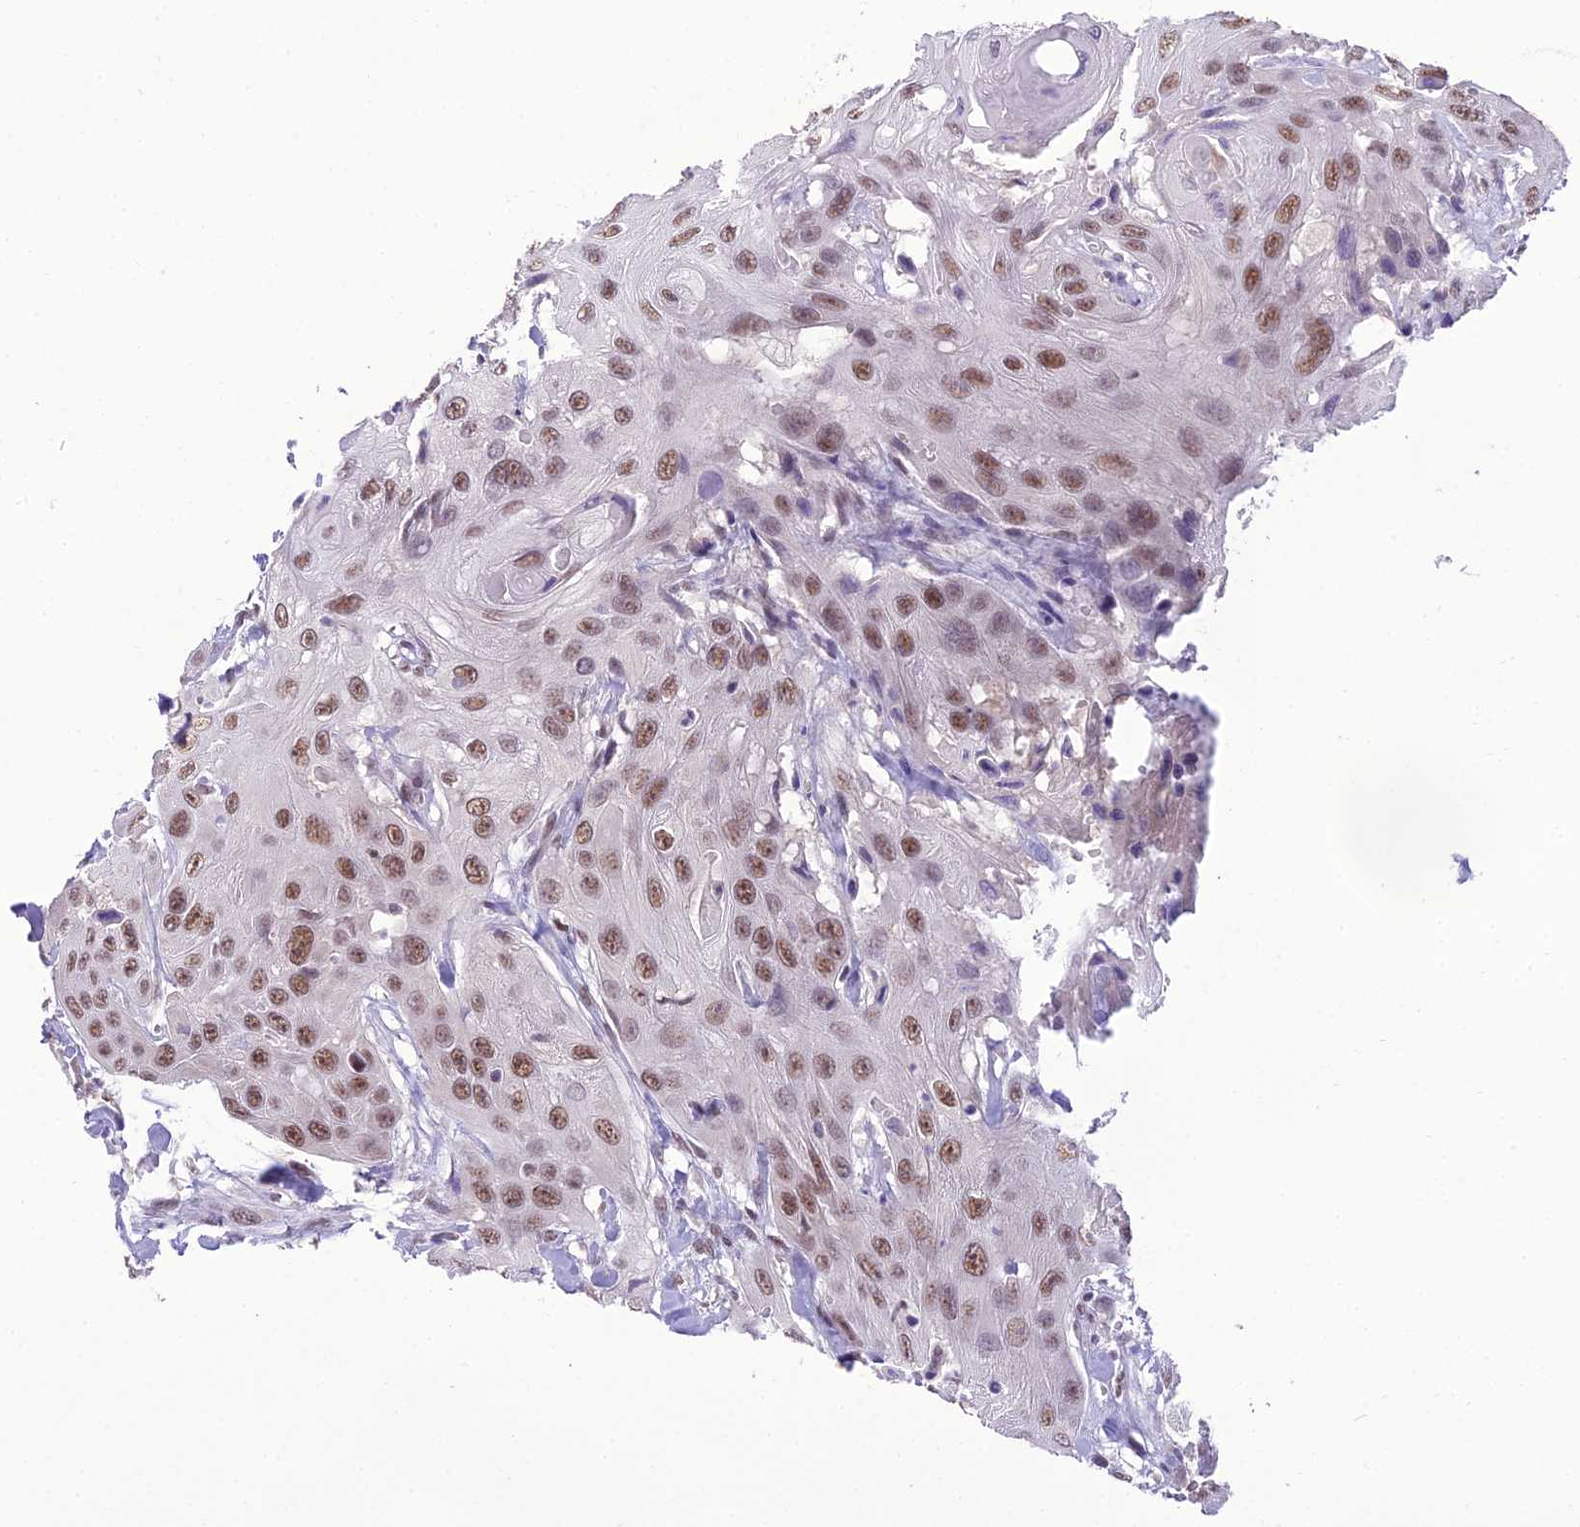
{"staining": {"intensity": "moderate", "quantity": ">75%", "location": "nuclear"}, "tissue": "head and neck cancer", "cell_type": "Tumor cells", "image_type": "cancer", "snomed": [{"axis": "morphology", "description": "Squamous cell carcinoma, NOS"}, {"axis": "topography", "description": "Head-Neck"}], "caption": "A medium amount of moderate nuclear expression is identified in about >75% of tumor cells in head and neck squamous cell carcinoma tissue. (Brightfield microscopy of DAB IHC at high magnification).", "gene": "SH3RF3", "patient": {"sex": "male", "age": 81}}